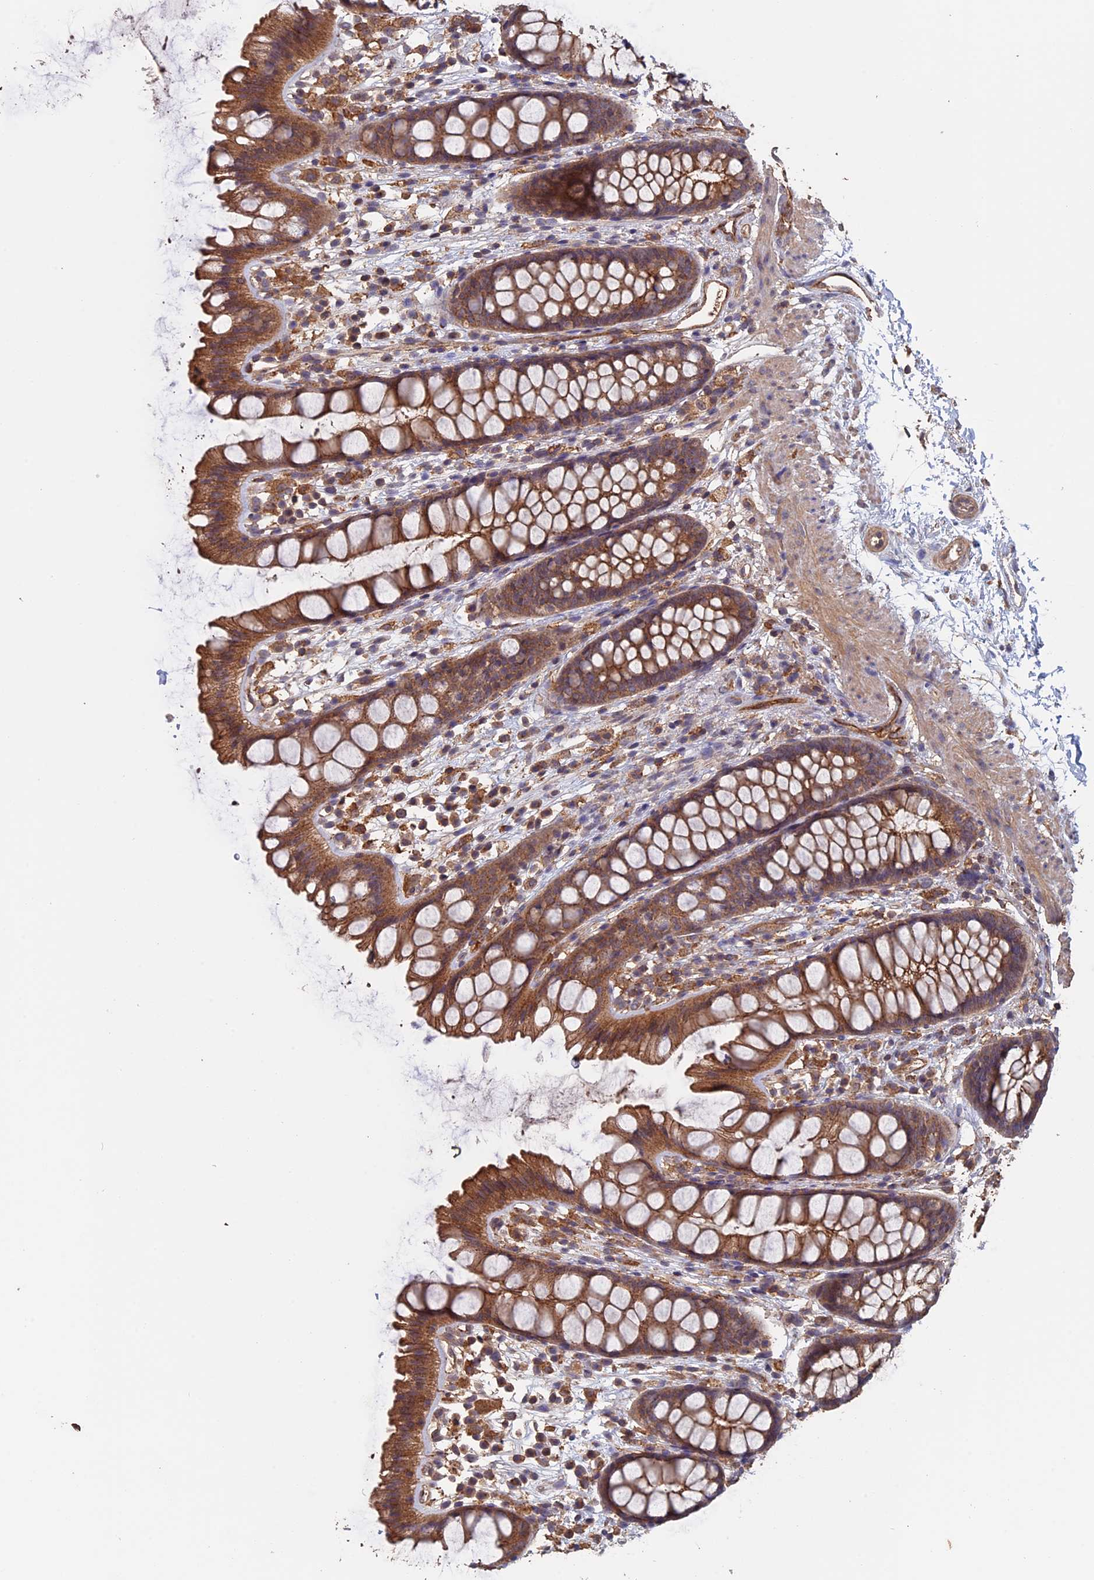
{"staining": {"intensity": "moderate", "quantity": ">75%", "location": "cytoplasmic/membranous"}, "tissue": "rectum", "cell_type": "Glandular cells", "image_type": "normal", "snomed": [{"axis": "morphology", "description": "Normal tissue, NOS"}, {"axis": "topography", "description": "Rectum"}], "caption": "Rectum stained with DAB immunohistochemistry (IHC) reveals medium levels of moderate cytoplasmic/membranous positivity in about >75% of glandular cells. The staining was performed using DAB (3,3'-diaminobenzidine) to visualize the protein expression in brown, while the nuclei were stained in blue with hematoxylin (Magnification: 20x).", "gene": "PIGQ", "patient": {"sex": "female", "age": 65}}